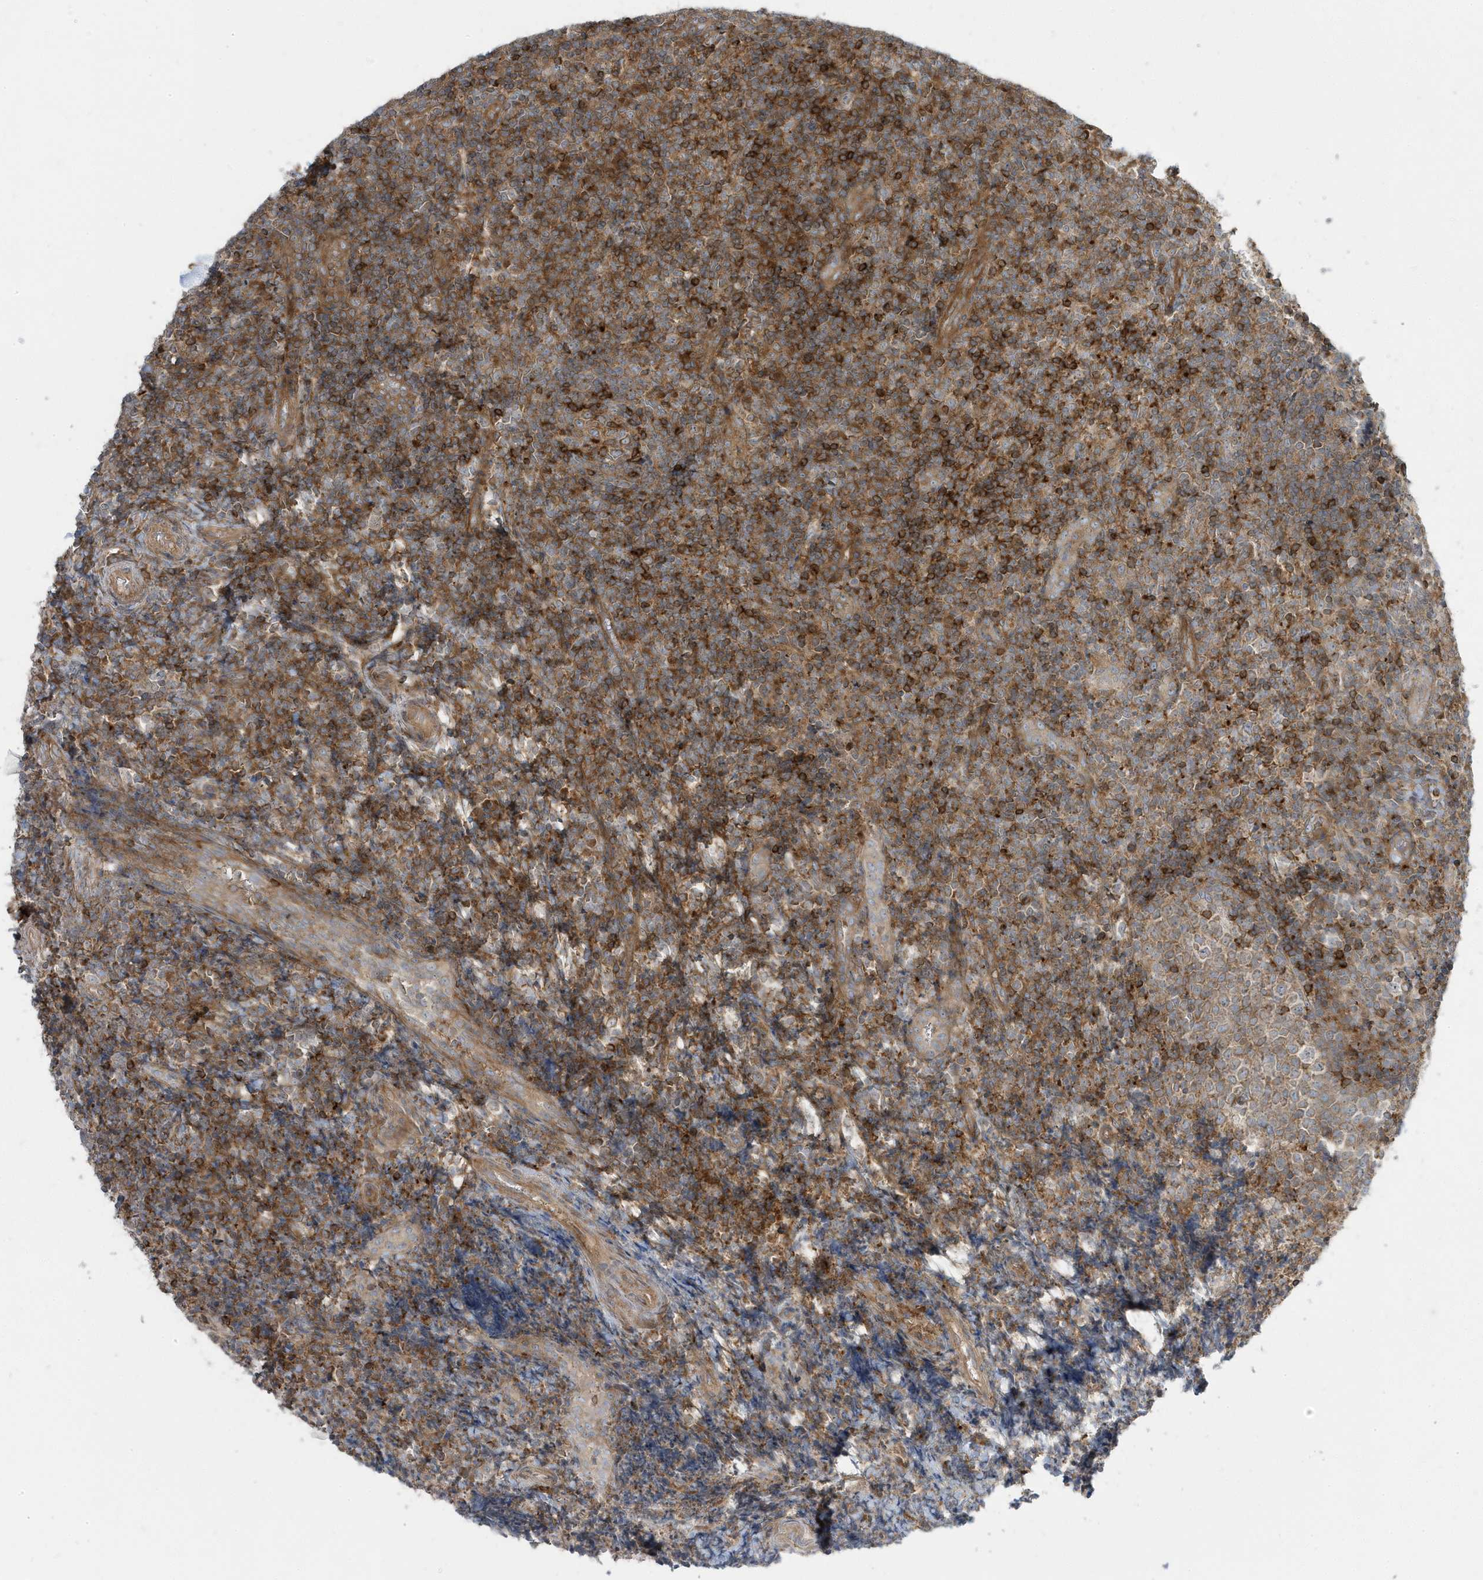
{"staining": {"intensity": "weak", "quantity": "25%-75%", "location": "cytoplasmic/membranous"}, "tissue": "tonsil", "cell_type": "Germinal center cells", "image_type": "normal", "snomed": [{"axis": "morphology", "description": "Normal tissue, NOS"}, {"axis": "topography", "description": "Tonsil"}], "caption": "Germinal center cells exhibit low levels of weak cytoplasmic/membranous staining in about 25%-75% of cells in unremarkable human tonsil.", "gene": "STAM", "patient": {"sex": "female", "age": 19}}